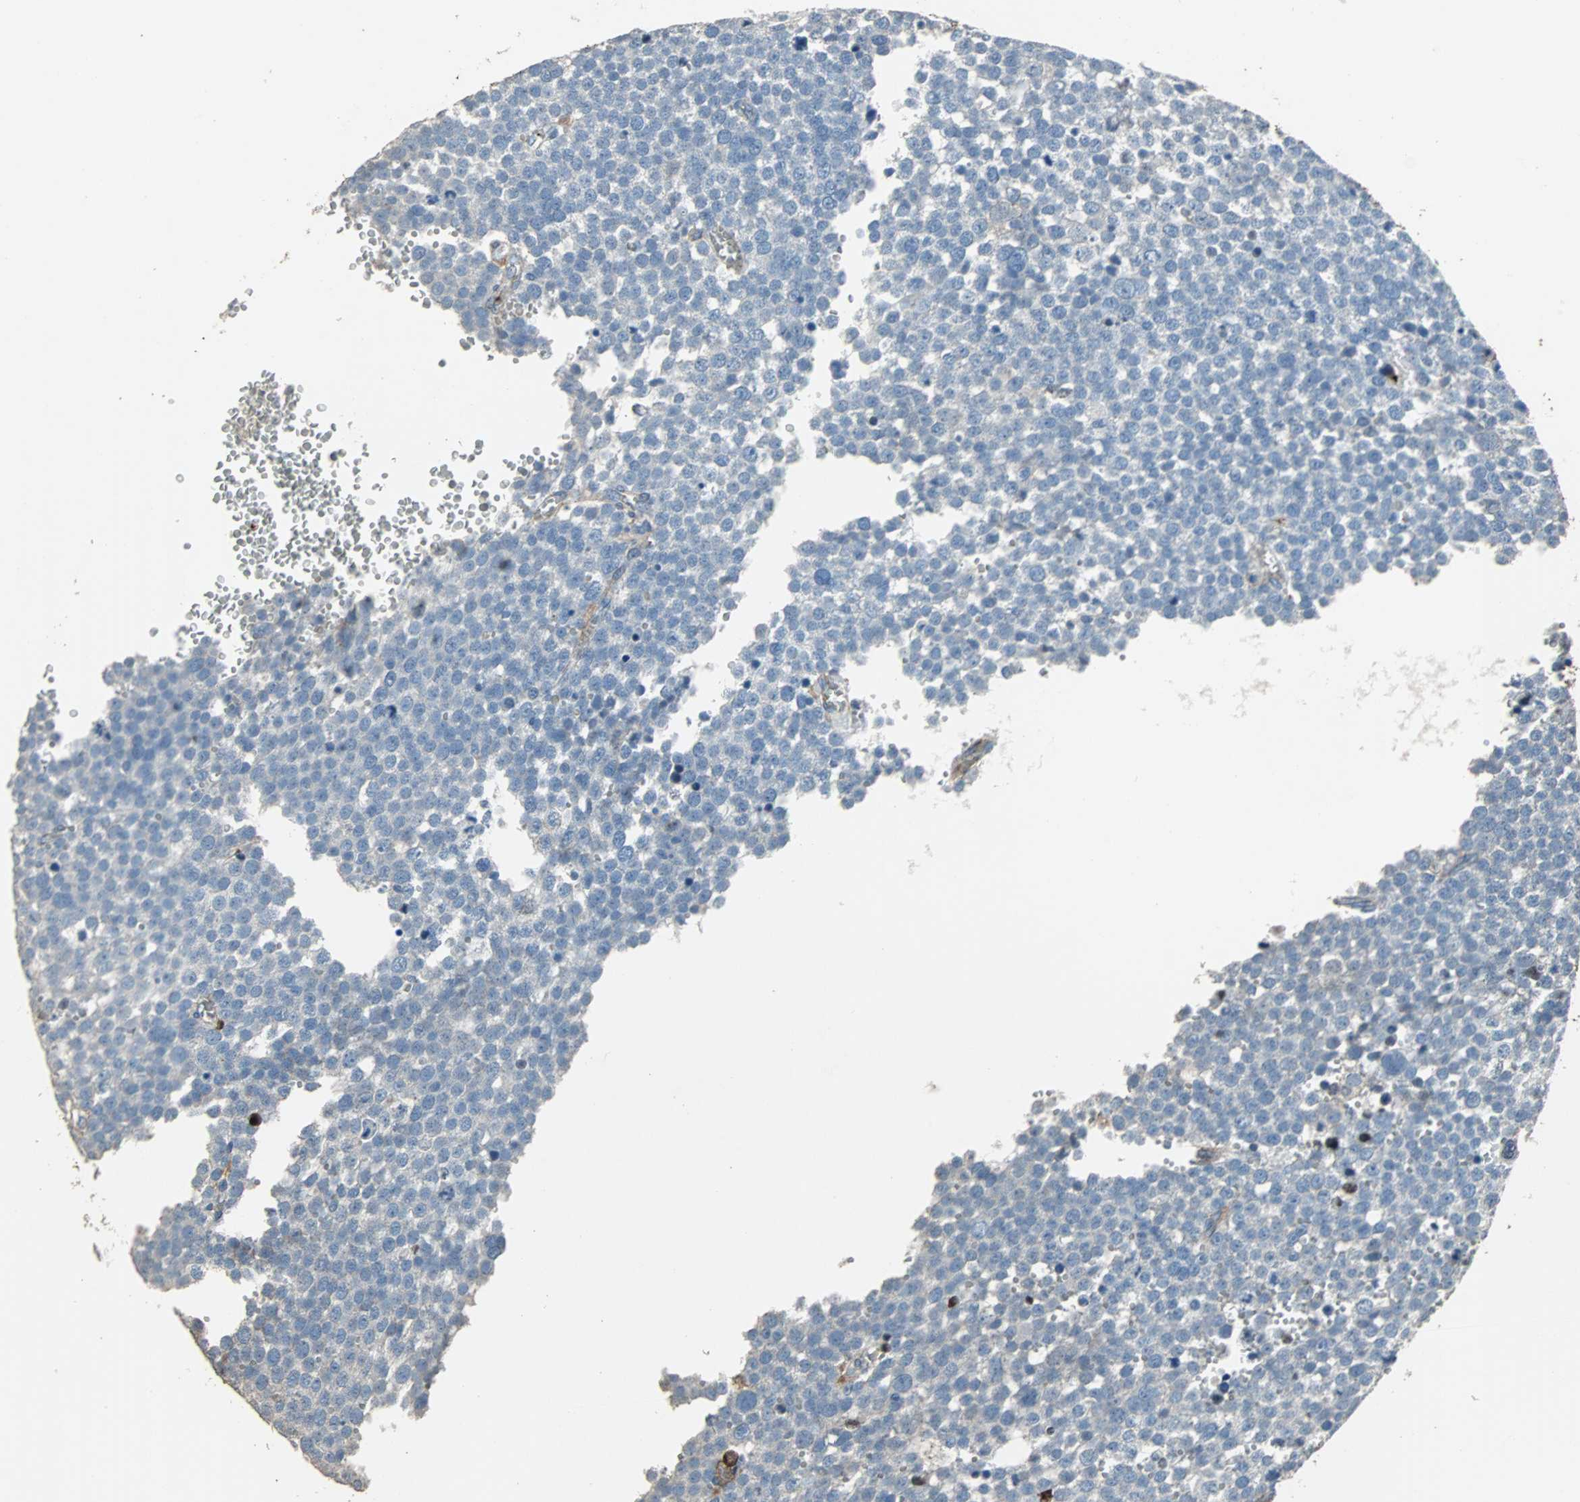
{"staining": {"intensity": "negative", "quantity": "none", "location": "none"}, "tissue": "testis cancer", "cell_type": "Tumor cells", "image_type": "cancer", "snomed": [{"axis": "morphology", "description": "Seminoma, NOS"}, {"axis": "topography", "description": "Testis"}], "caption": "IHC photomicrograph of testis seminoma stained for a protein (brown), which shows no staining in tumor cells.", "gene": "F11R", "patient": {"sex": "male", "age": 71}}